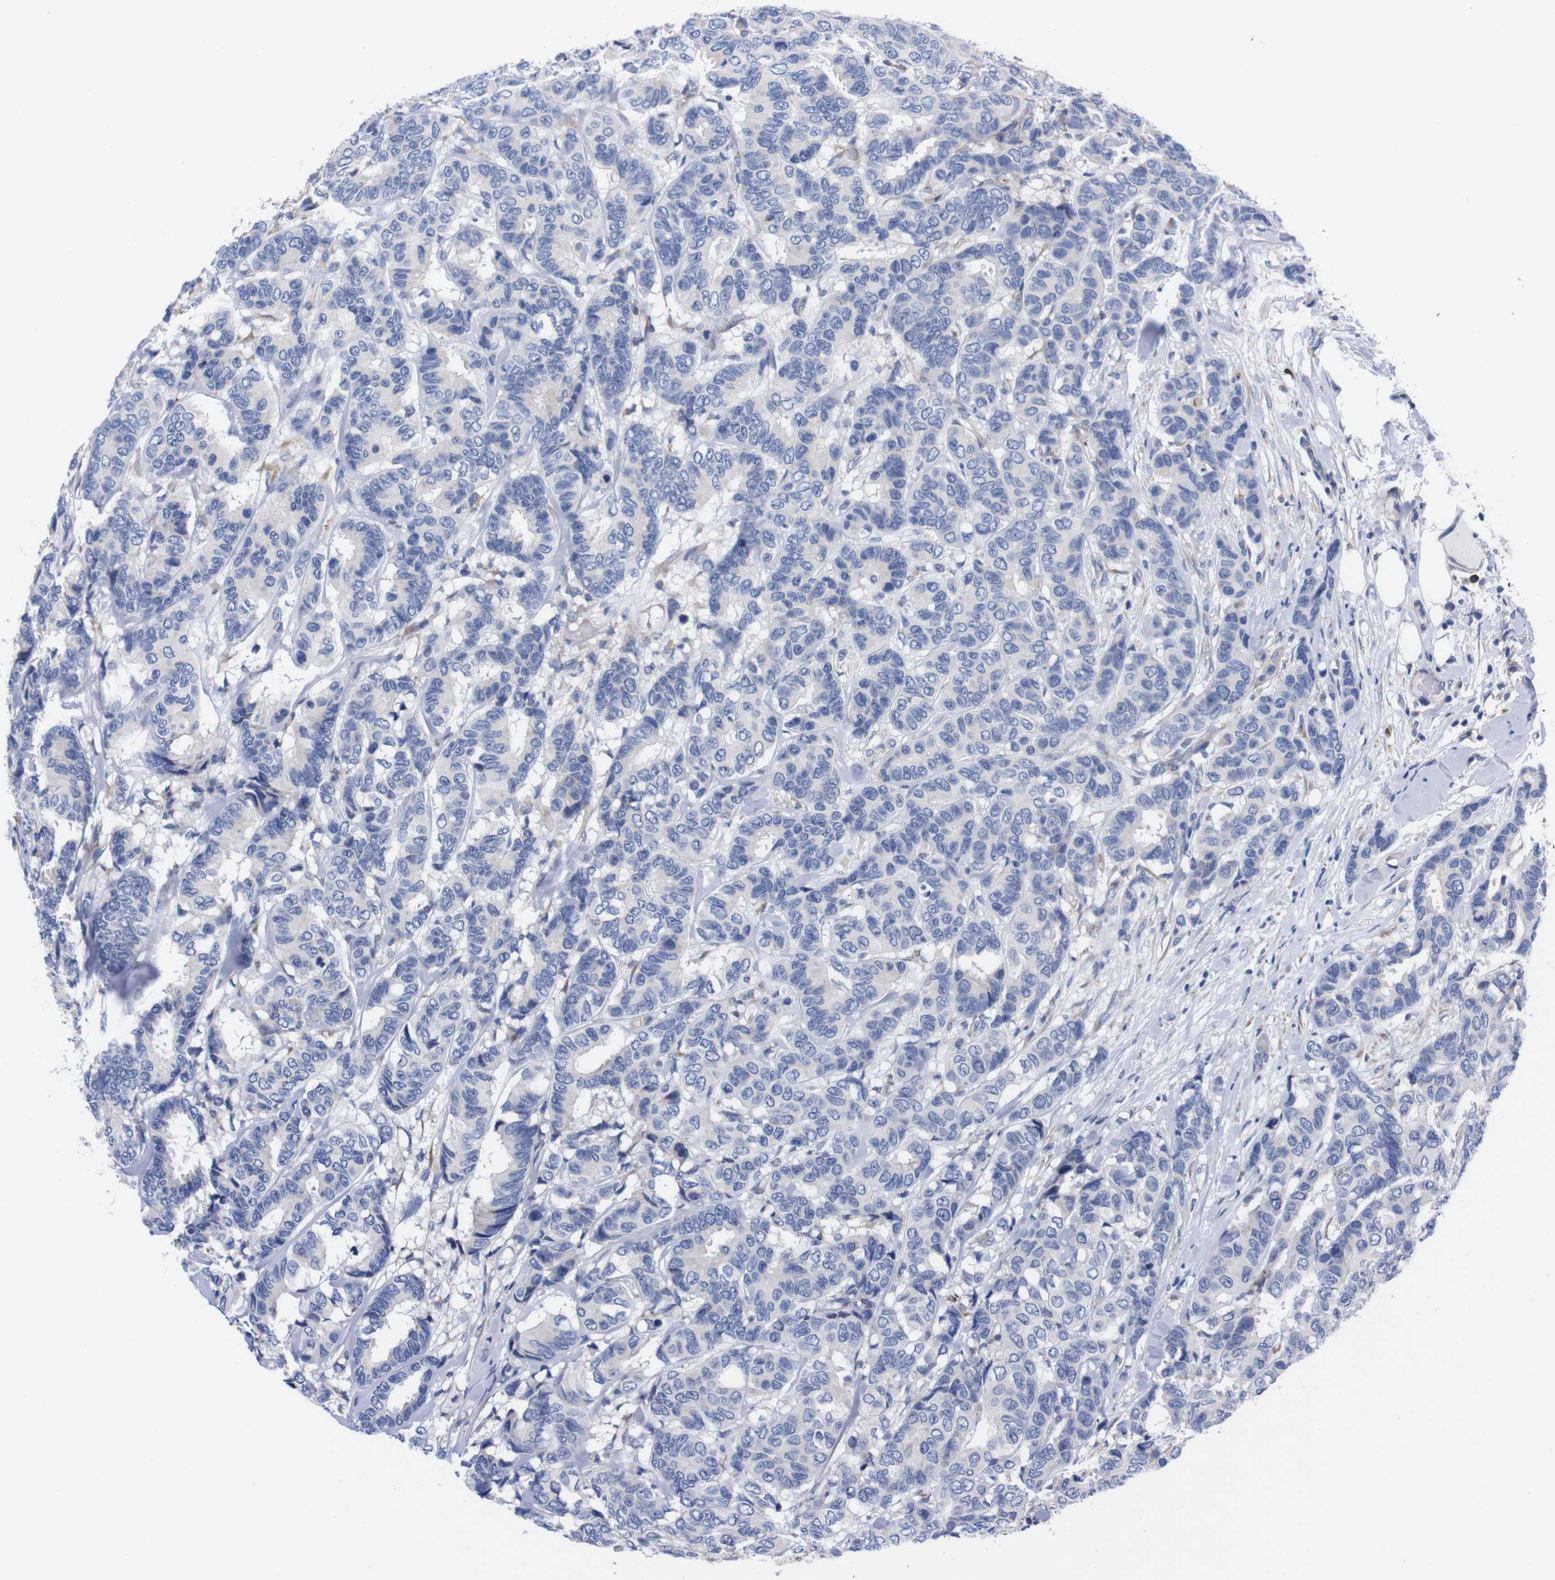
{"staining": {"intensity": "negative", "quantity": "none", "location": "none"}, "tissue": "breast cancer", "cell_type": "Tumor cells", "image_type": "cancer", "snomed": [{"axis": "morphology", "description": "Duct carcinoma"}, {"axis": "topography", "description": "Breast"}], "caption": "Human breast intraductal carcinoma stained for a protein using IHC displays no staining in tumor cells.", "gene": "NEBL", "patient": {"sex": "female", "age": 87}}